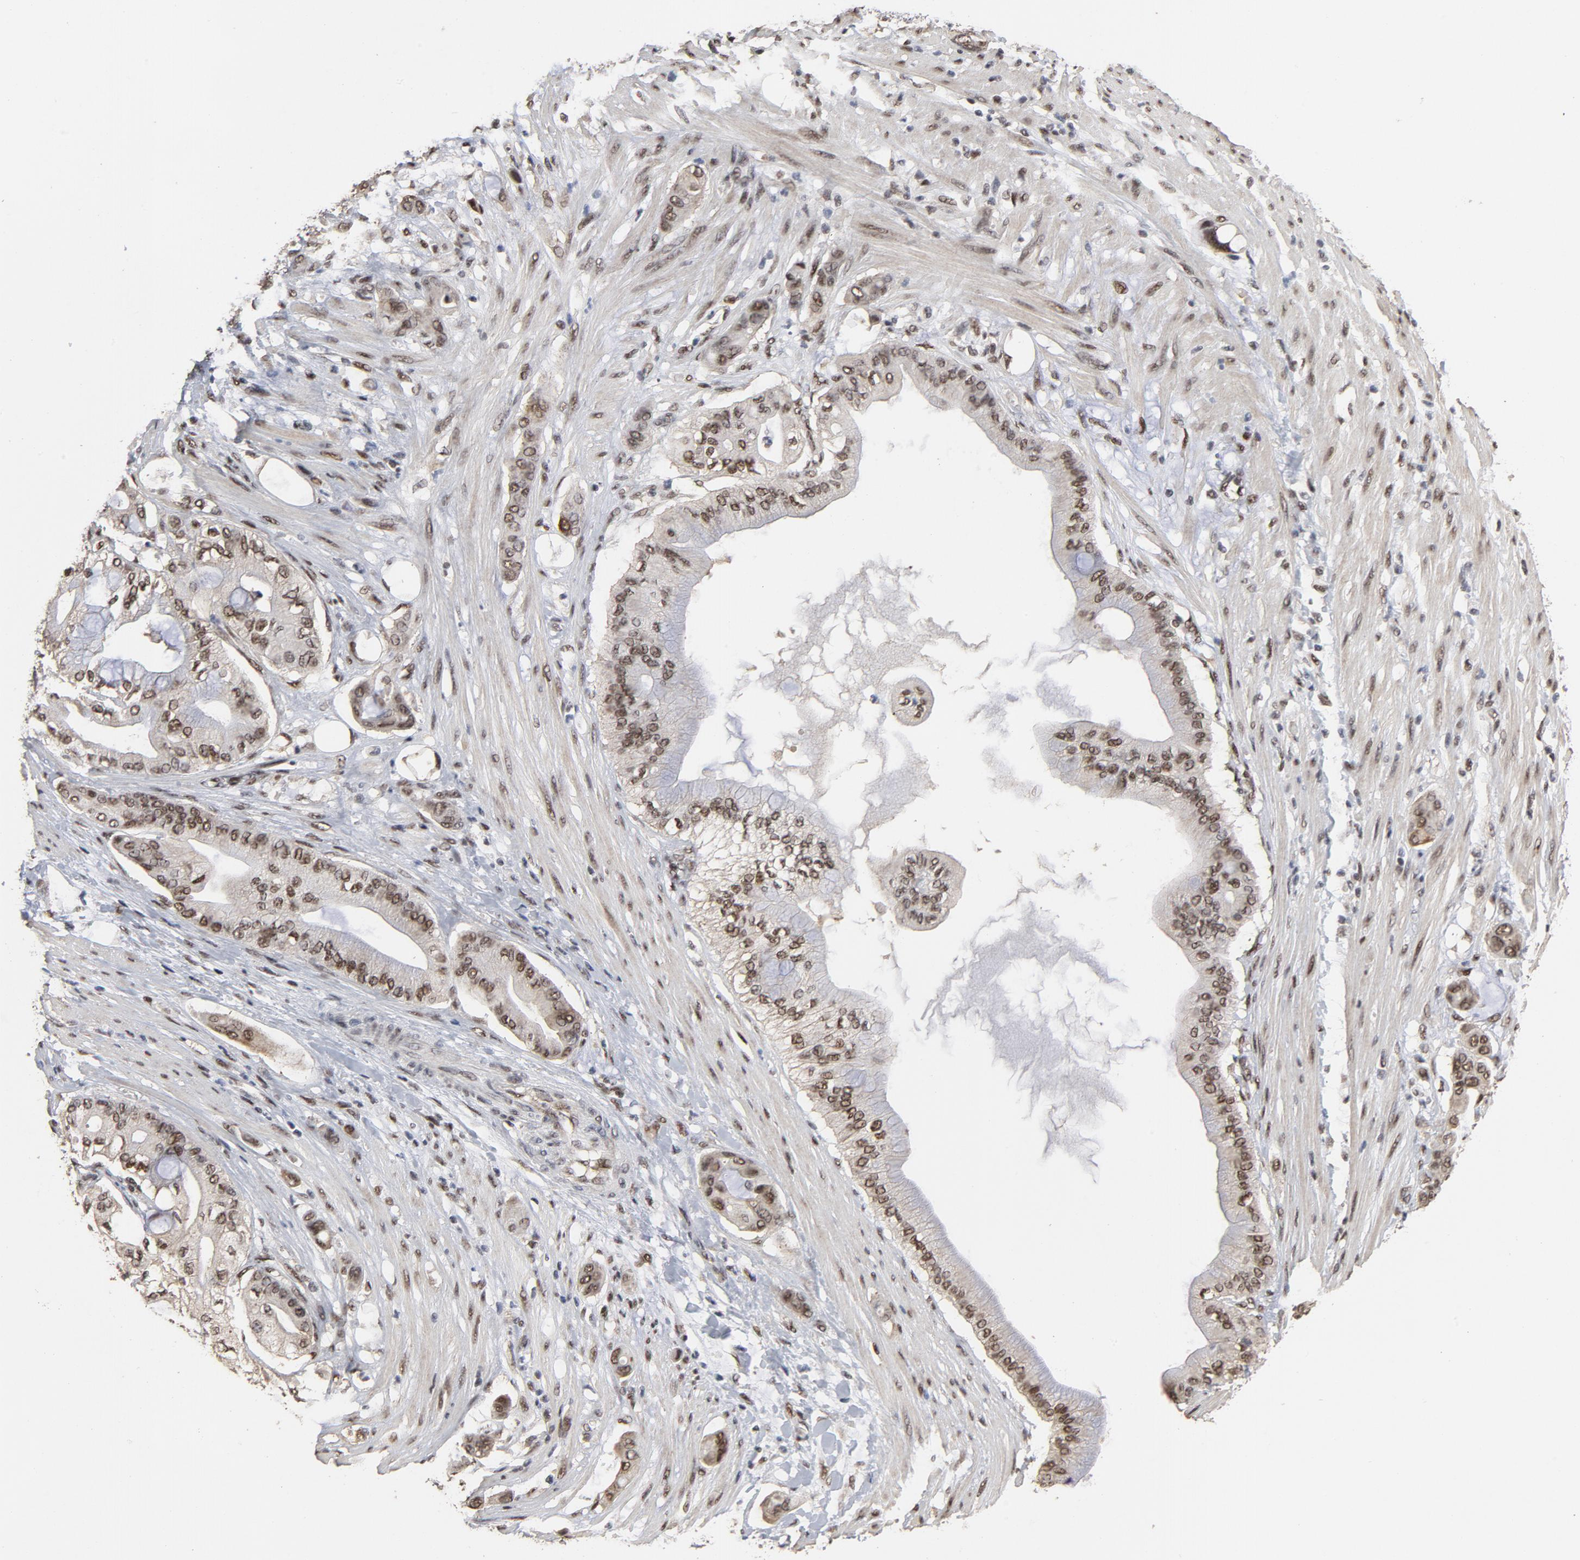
{"staining": {"intensity": "moderate", "quantity": ">75%", "location": "nuclear"}, "tissue": "pancreatic cancer", "cell_type": "Tumor cells", "image_type": "cancer", "snomed": [{"axis": "morphology", "description": "Adenocarcinoma, NOS"}, {"axis": "morphology", "description": "Adenocarcinoma, metastatic, NOS"}, {"axis": "topography", "description": "Lymph node"}, {"axis": "topography", "description": "Pancreas"}, {"axis": "topography", "description": "Duodenum"}], "caption": "Moderate nuclear staining for a protein is present in approximately >75% of tumor cells of pancreatic cancer (adenocarcinoma) using immunohistochemistry (IHC).", "gene": "TP53RK", "patient": {"sex": "female", "age": 64}}